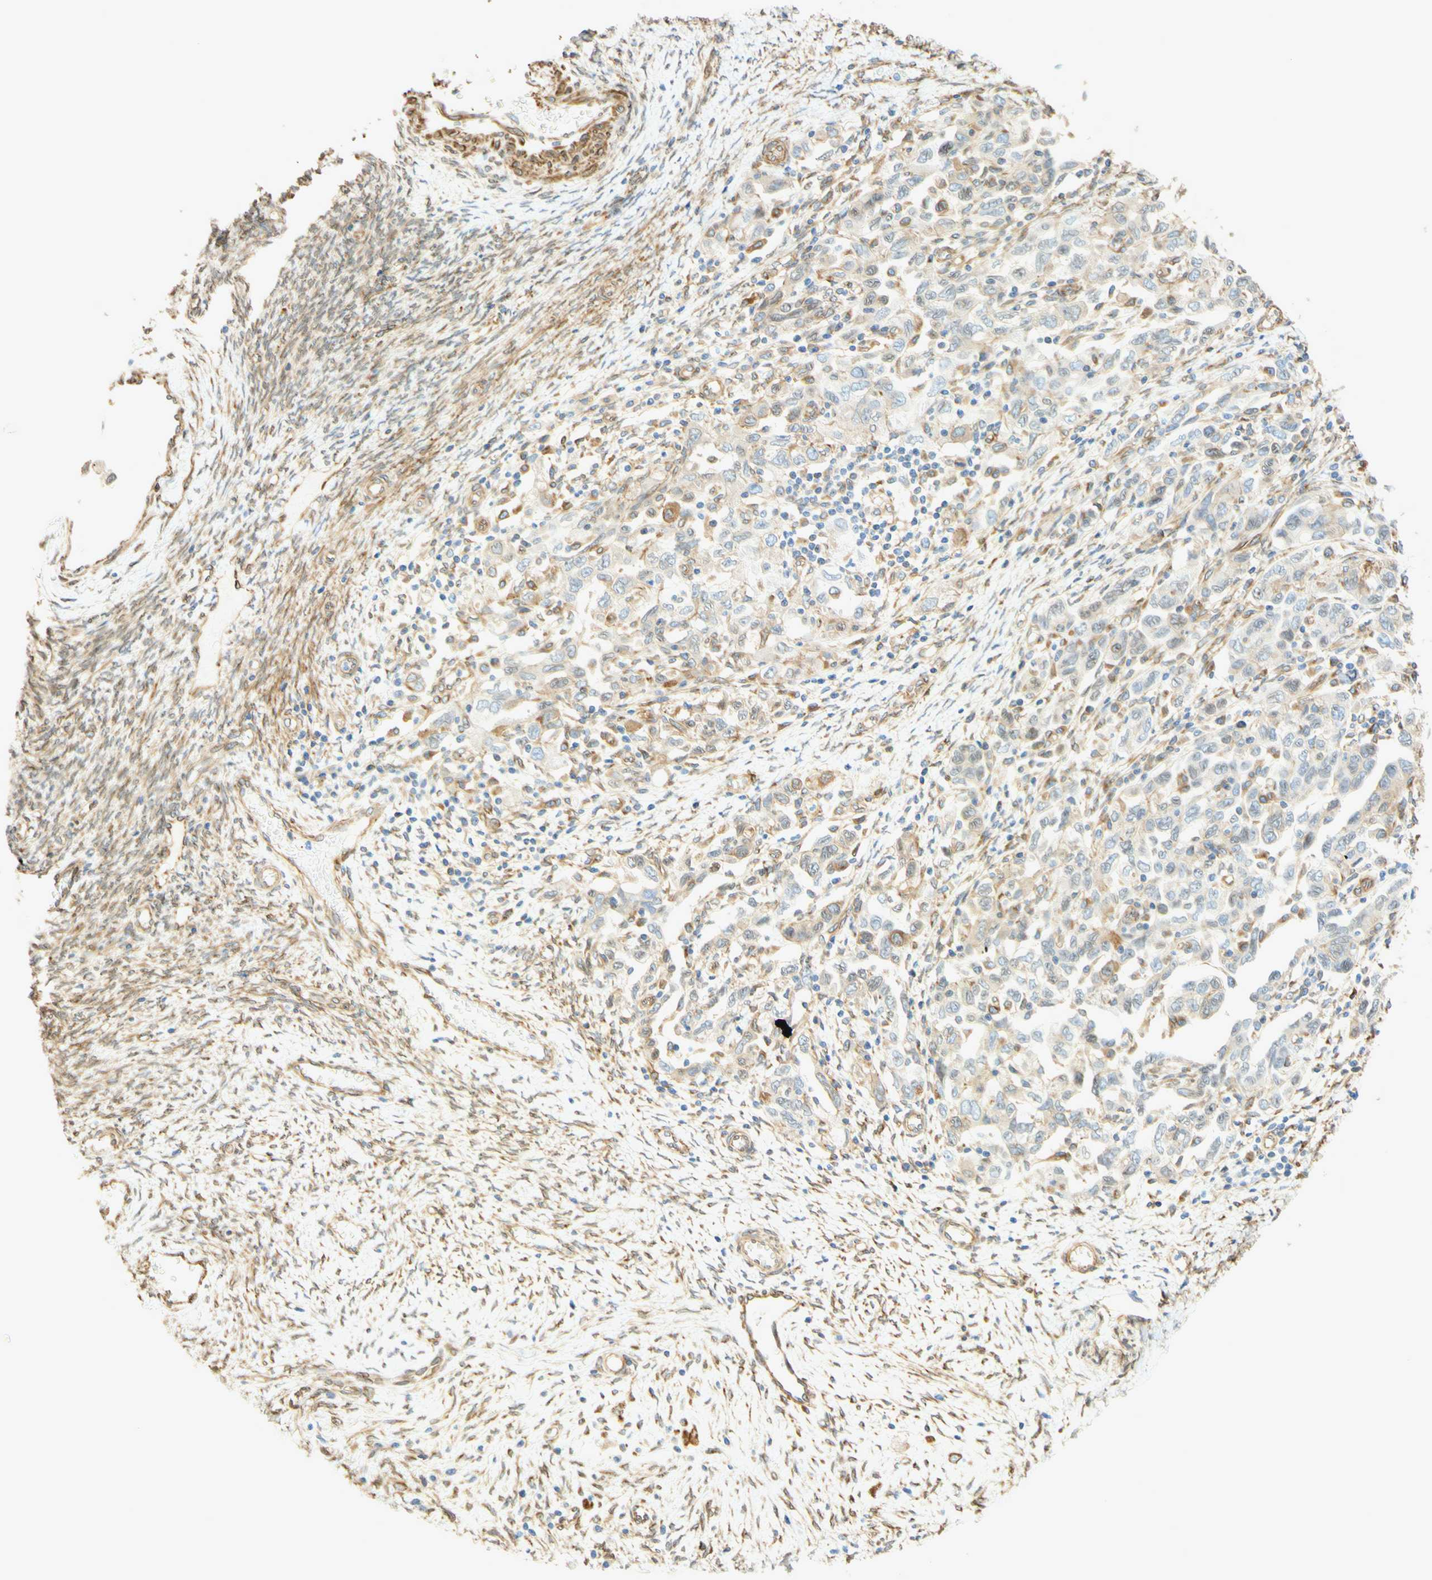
{"staining": {"intensity": "moderate", "quantity": "25%-75%", "location": "cytoplasmic/membranous"}, "tissue": "ovarian cancer", "cell_type": "Tumor cells", "image_type": "cancer", "snomed": [{"axis": "morphology", "description": "Carcinoma, NOS"}, {"axis": "morphology", "description": "Cystadenocarcinoma, serous, NOS"}, {"axis": "topography", "description": "Ovary"}], "caption": "The photomicrograph shows a brown stain indicating the presence of a protein in the cytoplasmic/membranous of tumor cells in ovarian carcinoma.", "gene": "ENDOD1", "patient": {"sex": "female", "age": 69}}